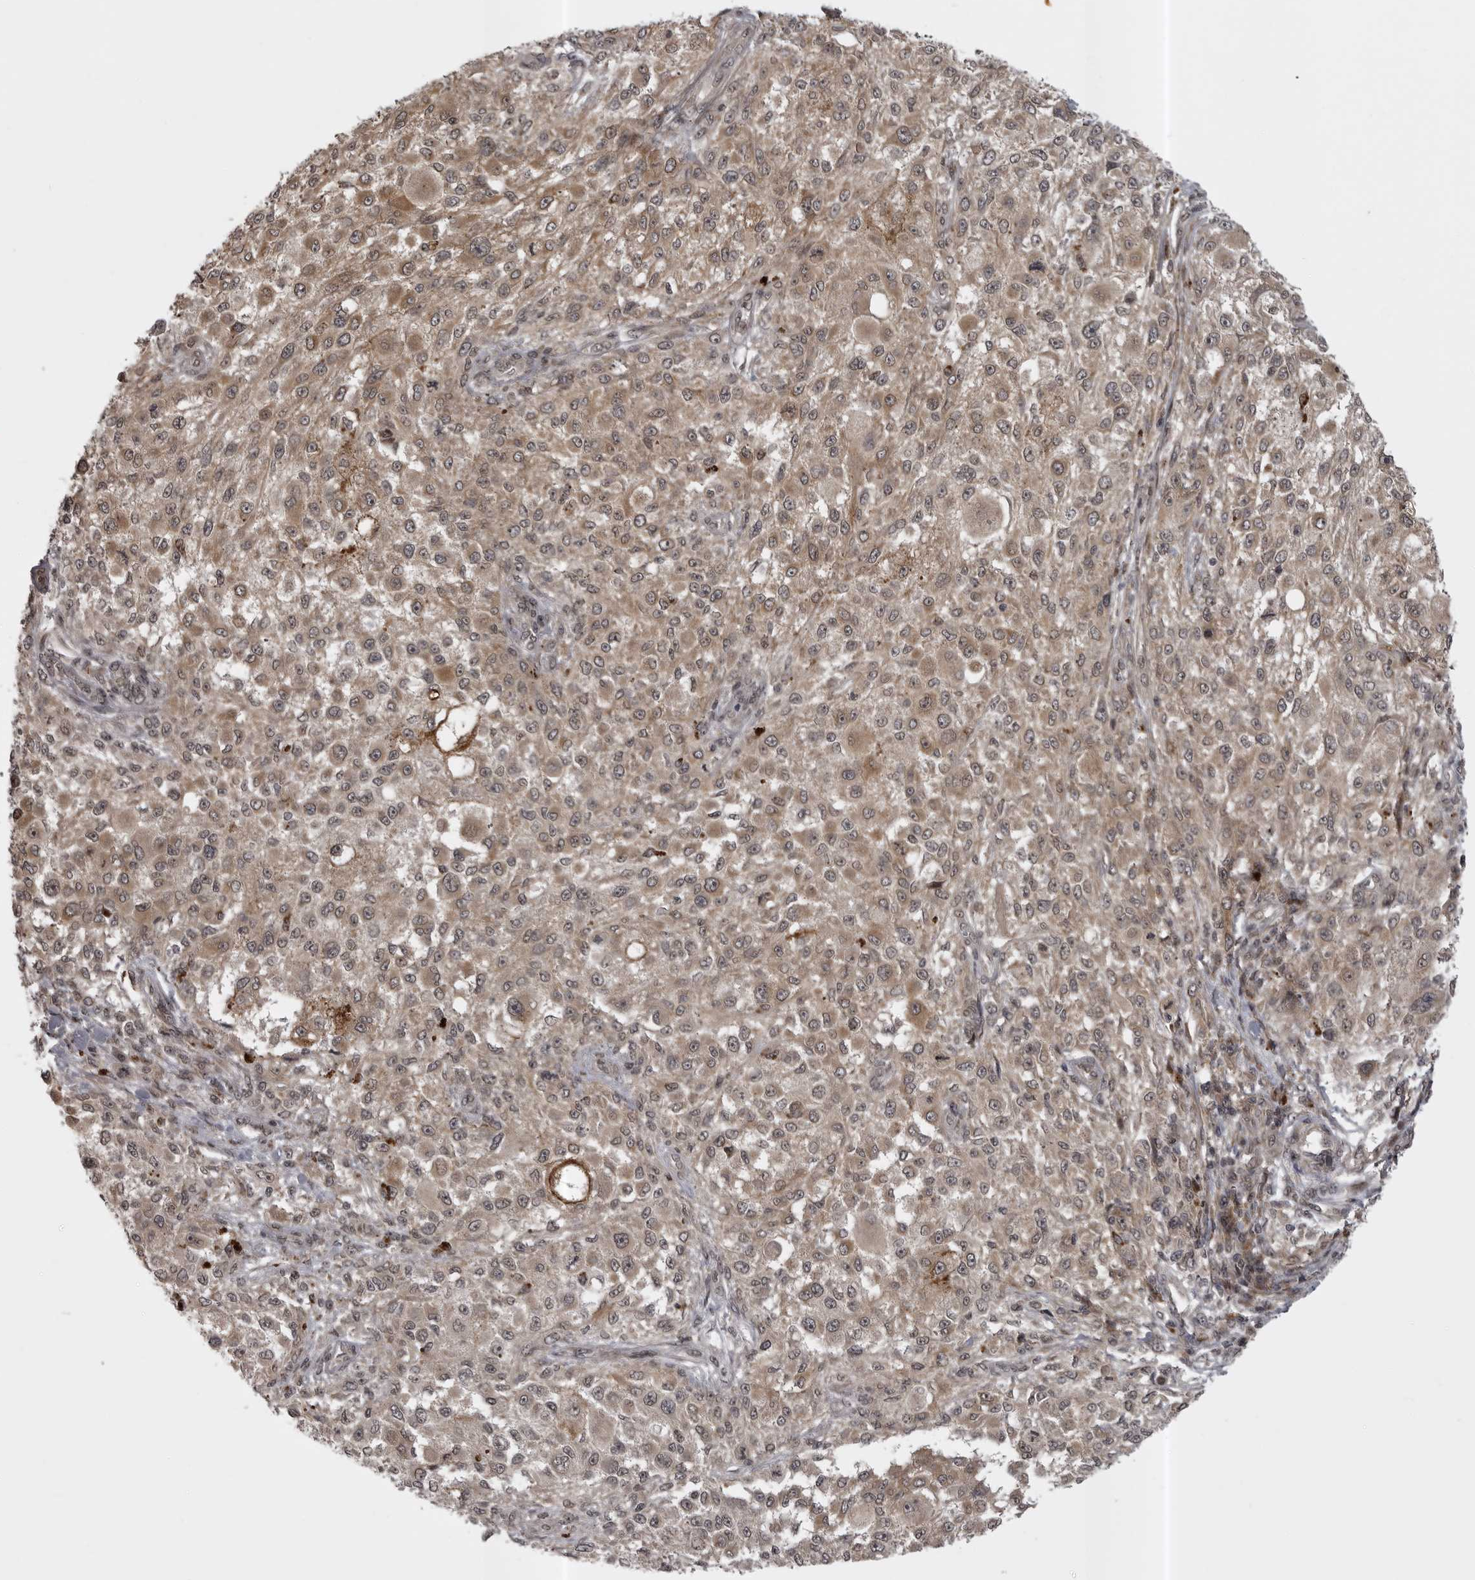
{"staining": {"intensity": "moderate", "quantity": ">75%", "location": "cytoplasmic/membranous"}, "tissue": "melanoma", "cell_type": "Tumor cells", "image_type": "cancer", "snomed": [{"axis": "morphology", "description": "Necrosis, NOS"}, {"axis": "morphology", "description": "Malignant melanoma, NOS"}, {"axis": "topography", "description": "Skin"}], "caption": "Immunohistochemical staining of human malignant melanoma exhibits medium levels of moderate cytoplasmic/membranous protein expression in about >75% of tumor cells.", "gene": "SNX16", "patient": {"sex": "female", "age": 87}}